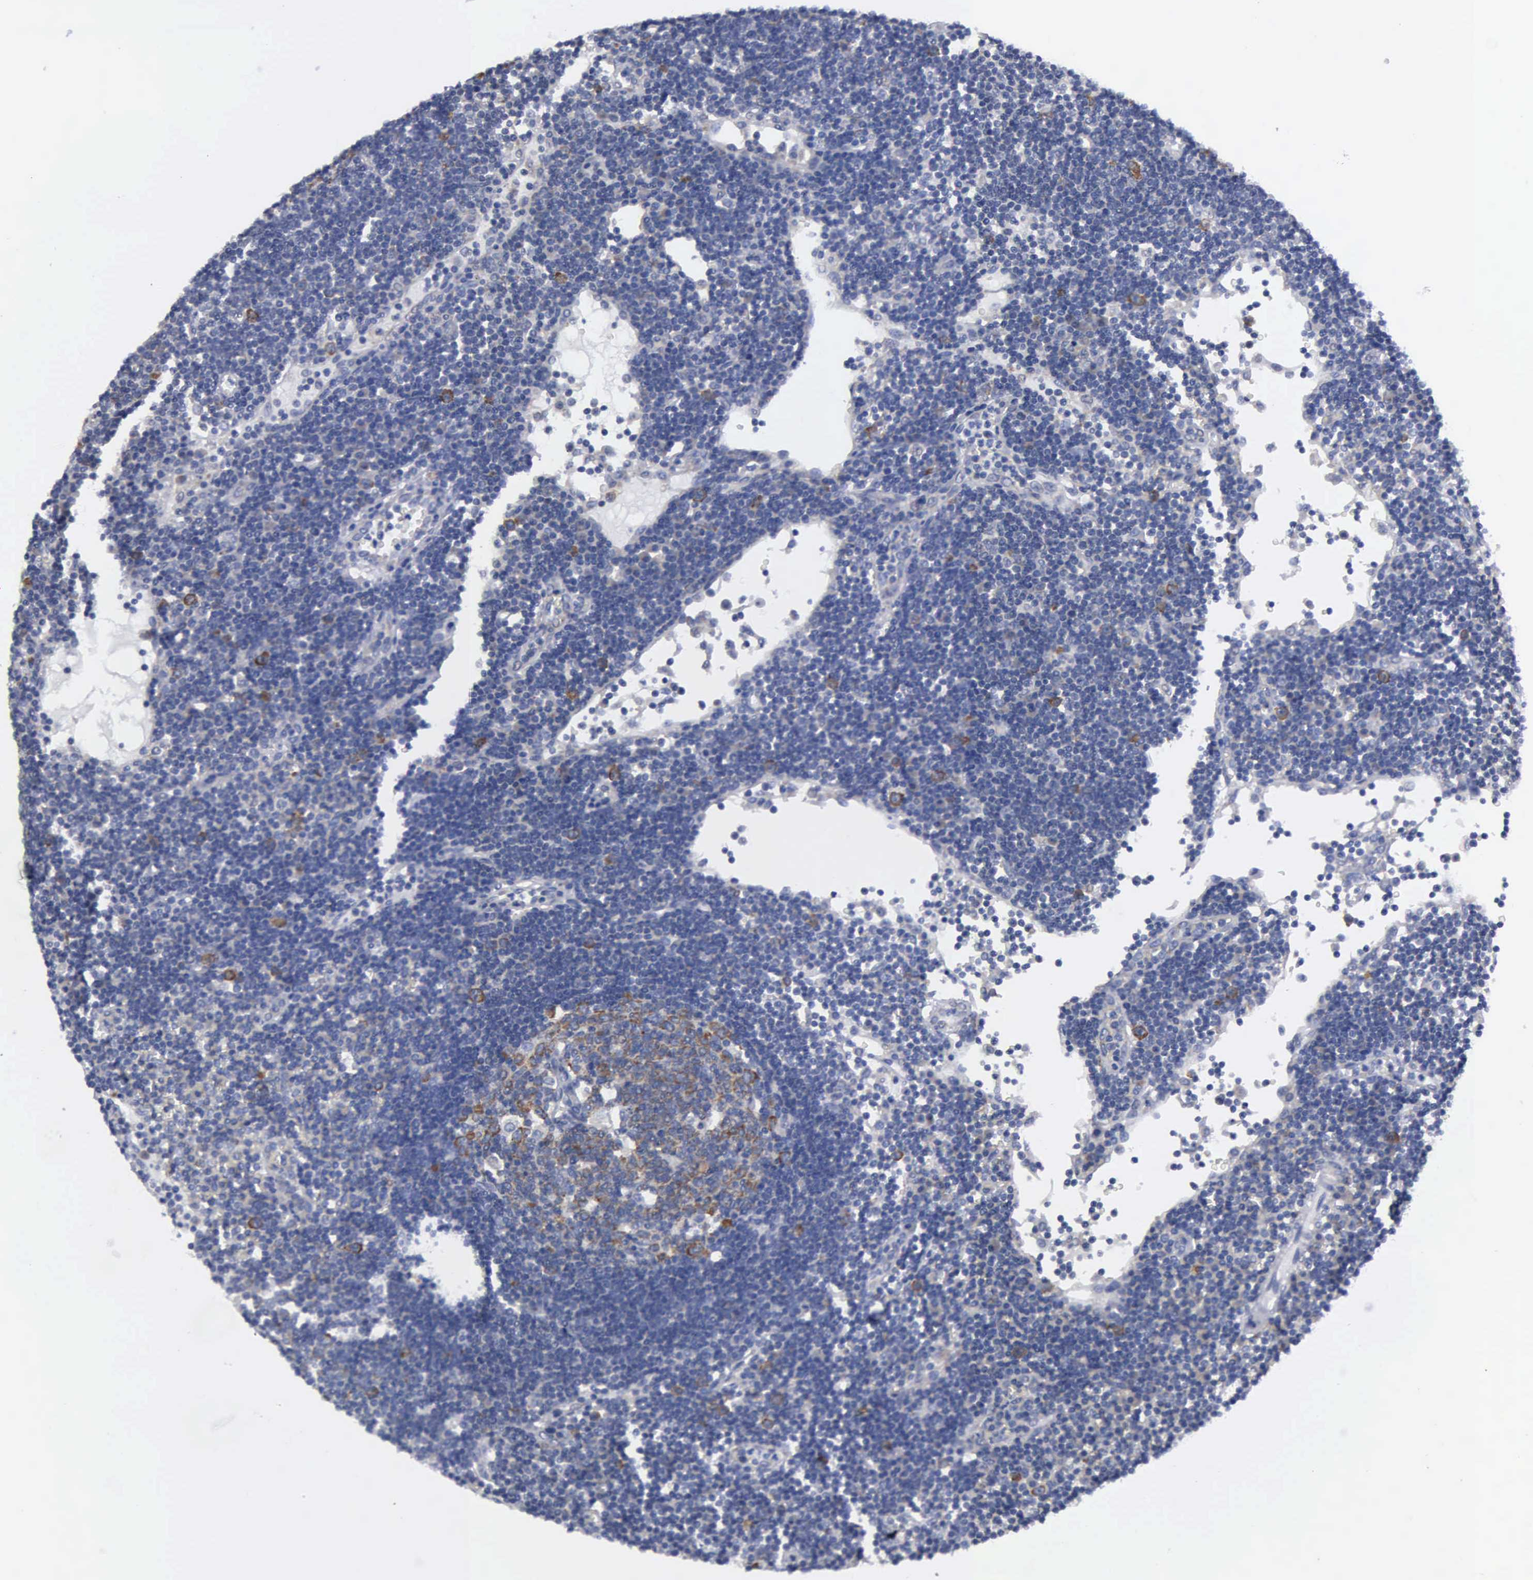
{"staining": {"intensity": "moderate", "quantity": "25%-75%", "location": "cytoplasmic/membranous"}, "tissue": "lymph node", "cell_type": "Germinal center cells", "image_type": "normal", "snomed": [{"axis": "morphology", "description": "Normal tissue, NOS"}, {"axis": "topography", "description": "Lymph node"}], "caption": "The image shows immunohistochemical staining of unremarkable lymph node. There is moderate cytoplasmic/membranous expression is identified in about 25%-75% of germinal center cells. Using DAB (brown) and hematoxylin (blue) stains, captured at high magnification using brightfield microscopy.", "gene": "TXLNG", "patient": {"sex": "male", "age": 54}}